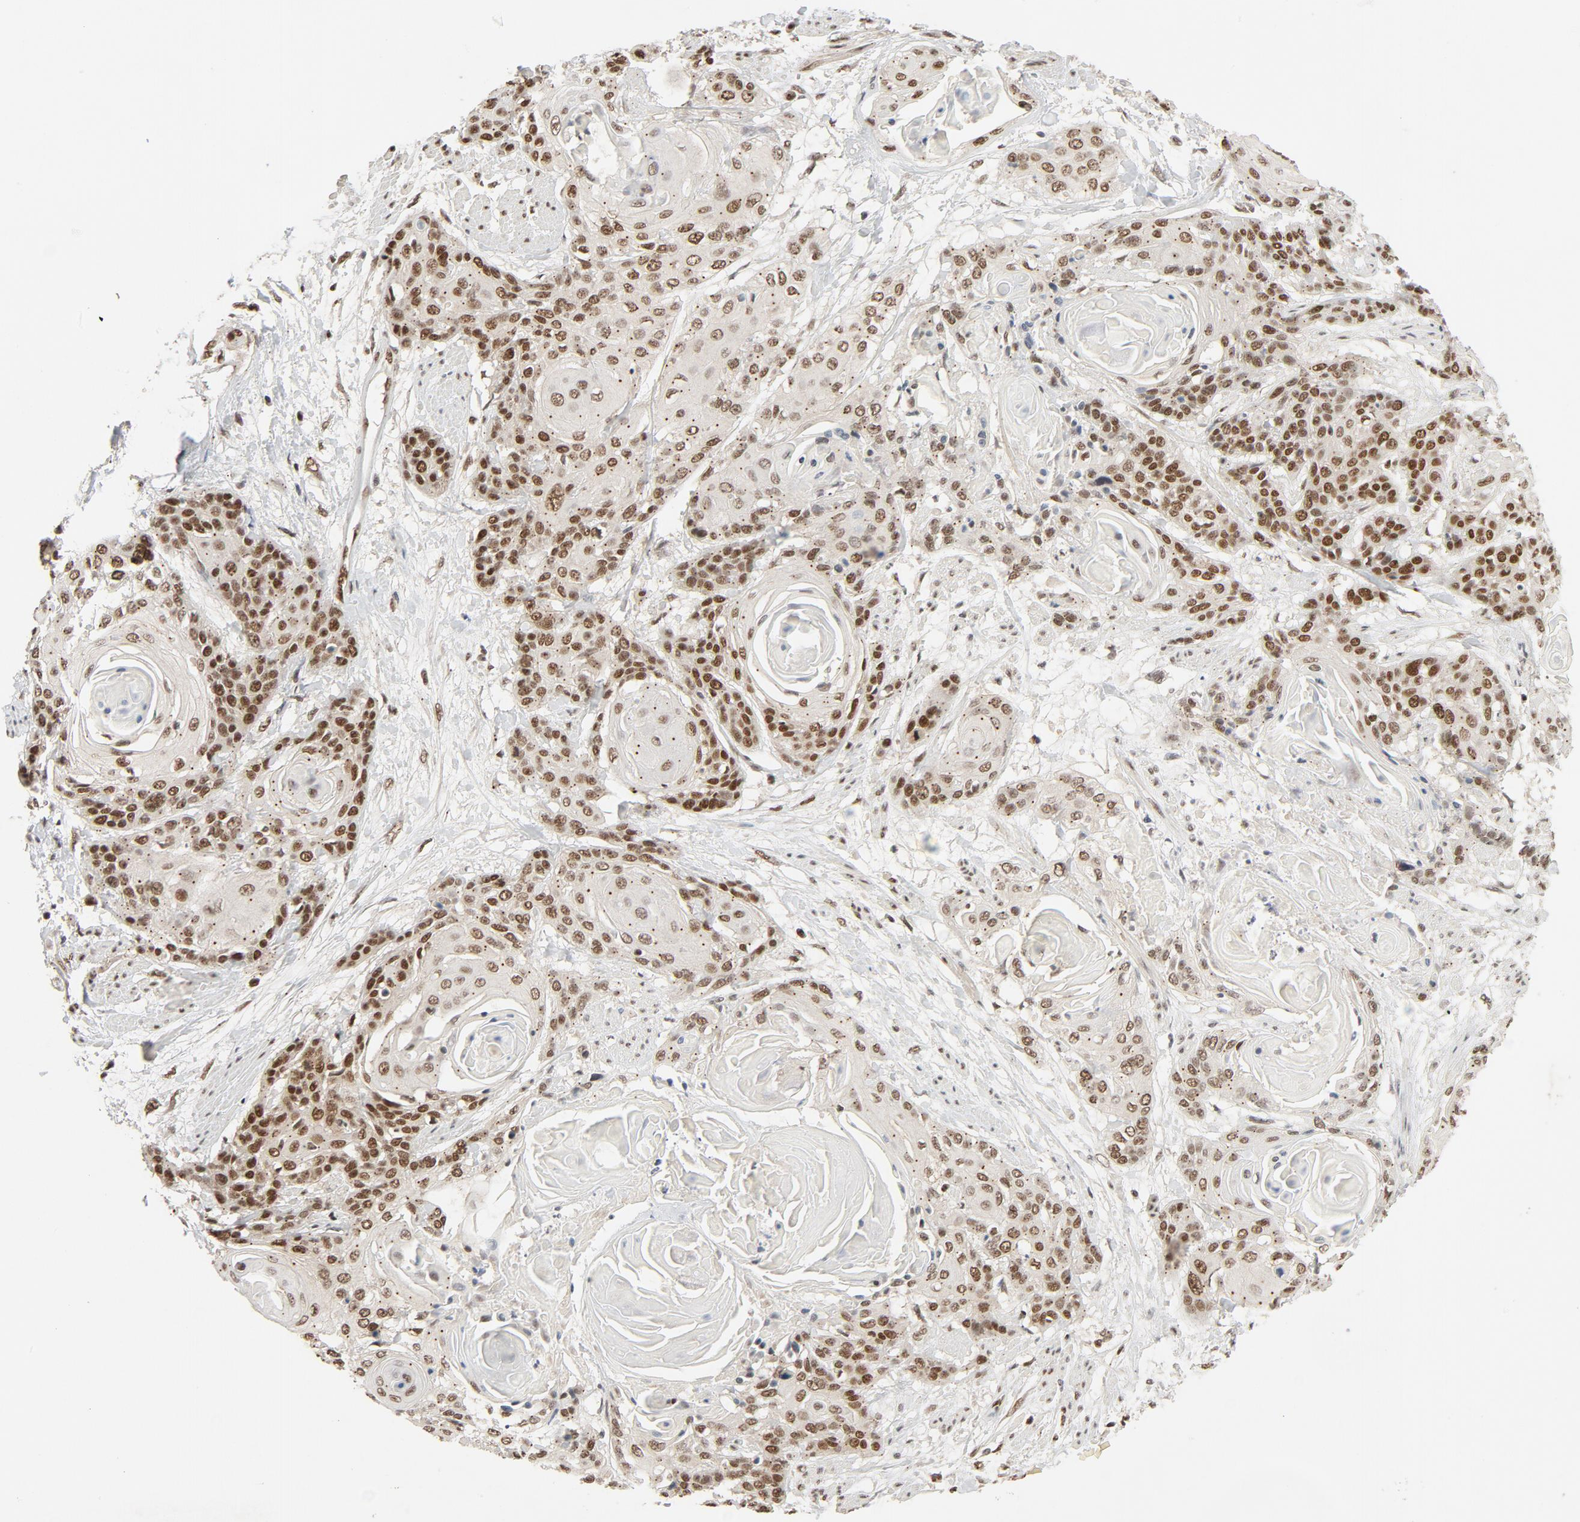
{"staining": {"intensity": "strong", "quantity": ">75%", "location": "nuclear"}, "tissue": "cervical cancer", "cell_type": "Tumor cells", "image_type": "cancer", "snomed": [{"axis": "morphology", "description": "Squamous cell carcinoma, NOS"}, {"axis": "topography", "description": "Cervix"}], "caption": "Immunohistochemistry (IHC) (DAB) staining of cervical cancer (squamous cell carcinoma) reveals strong nuclear protein staining in approximately >75% of tumor cells. The staining is performed using DAB brown chromogen to label protein expression. The nuclei are counter-stained blue using hematoxylin.", "gene": "SMARCD1", "patient": {"sex": "female", "age": 57}}